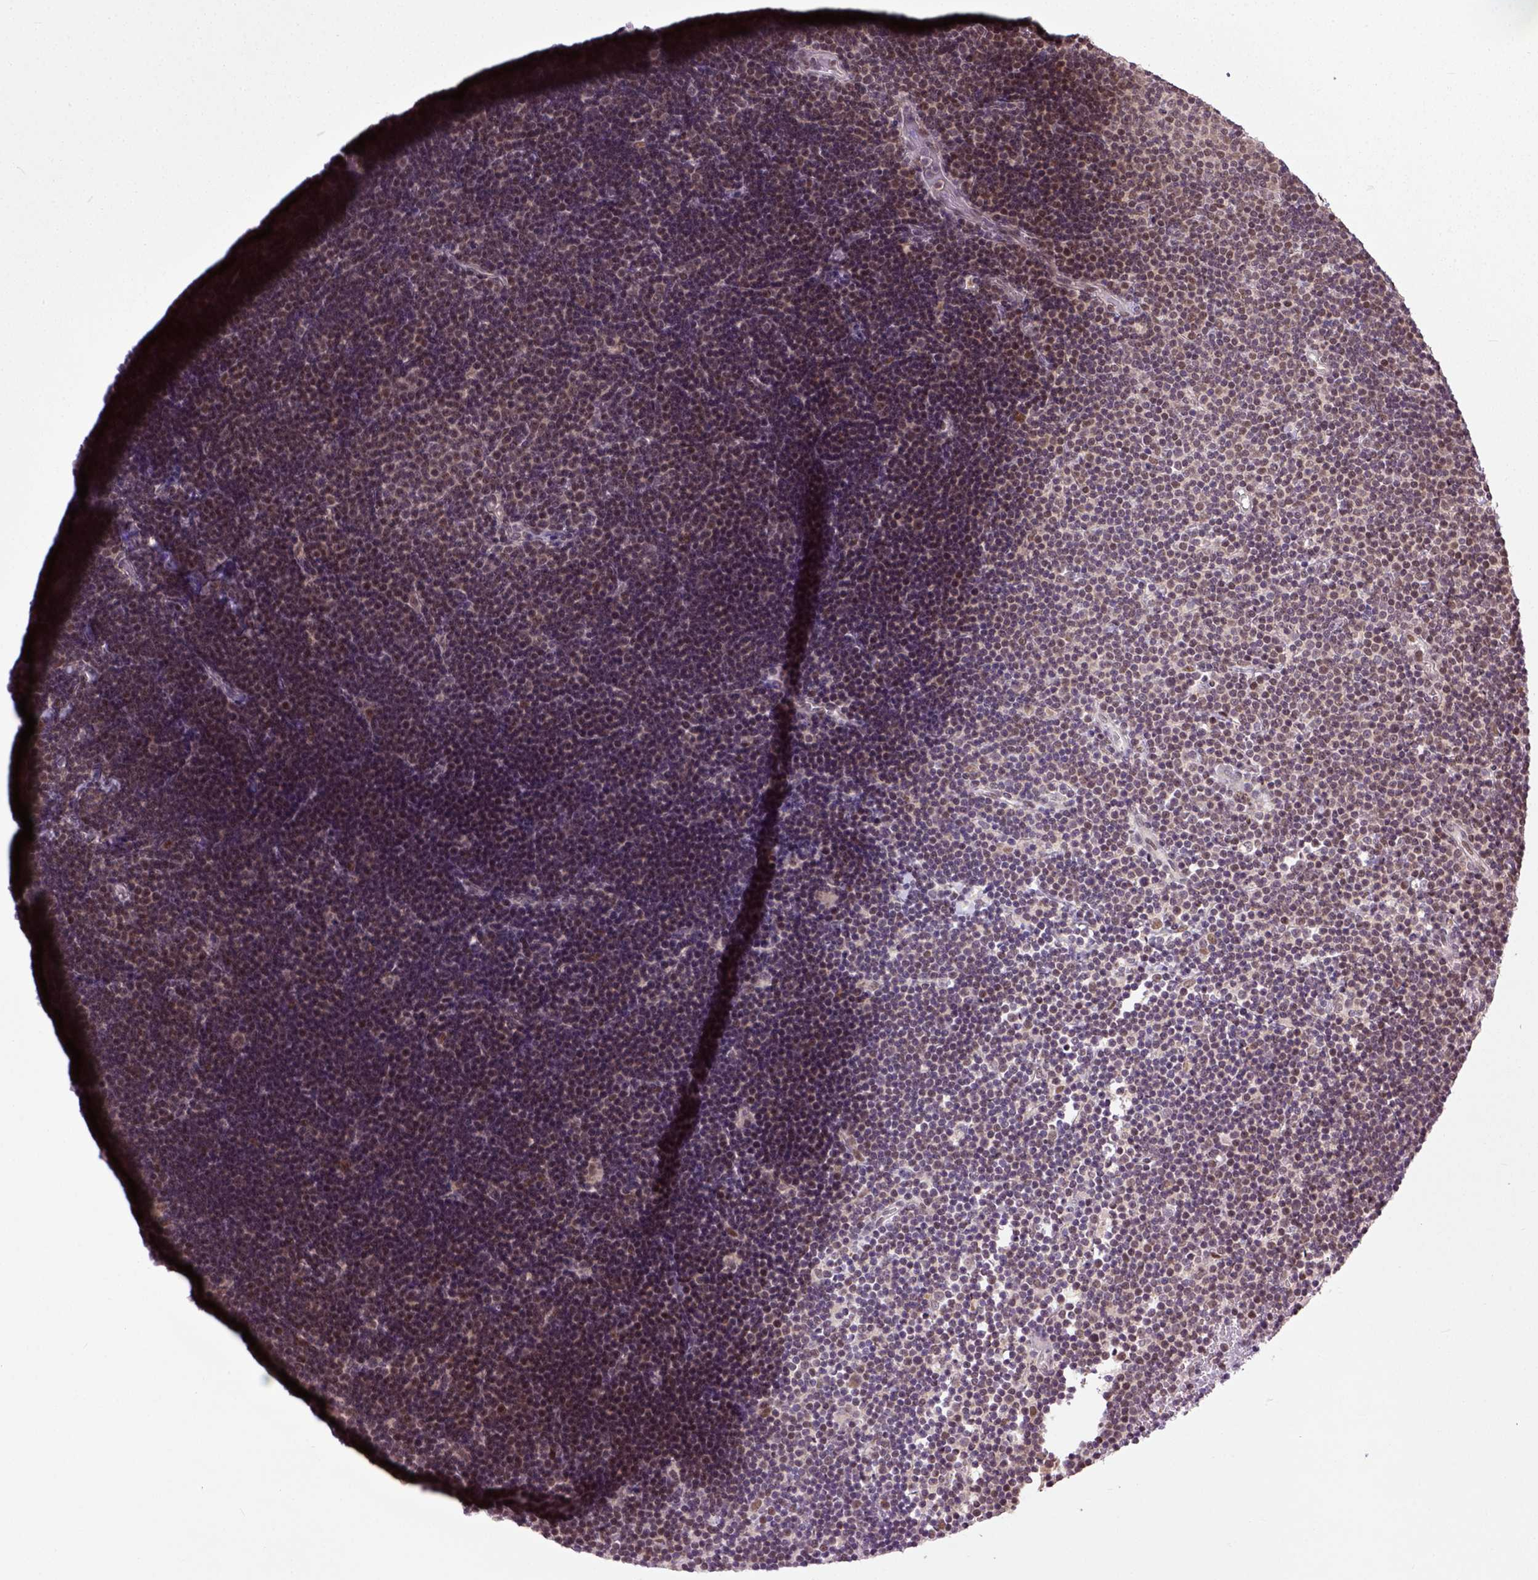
{"staining": {"intensity": "moderate", "quantity": ">75%", "location": "nuclear"}, "tissue": "lymphoma", "cell_type": "Tumor cells", "image_type": "cancer", "snomed": [{"axis": "morphology", "description": "Malignant lymphoma, non-Hodgkin's type, Low grade"}, {"axis": "topography", "description": "Brain"}], "caption": "Low-grade malignant lymphoma, non-Hodgkin's type stained with IHC shows moderate nuclear staining in approximately >75% of tumor cells.", "gene": "UBA3", "patient": {"sex": "female", "age": 66}}